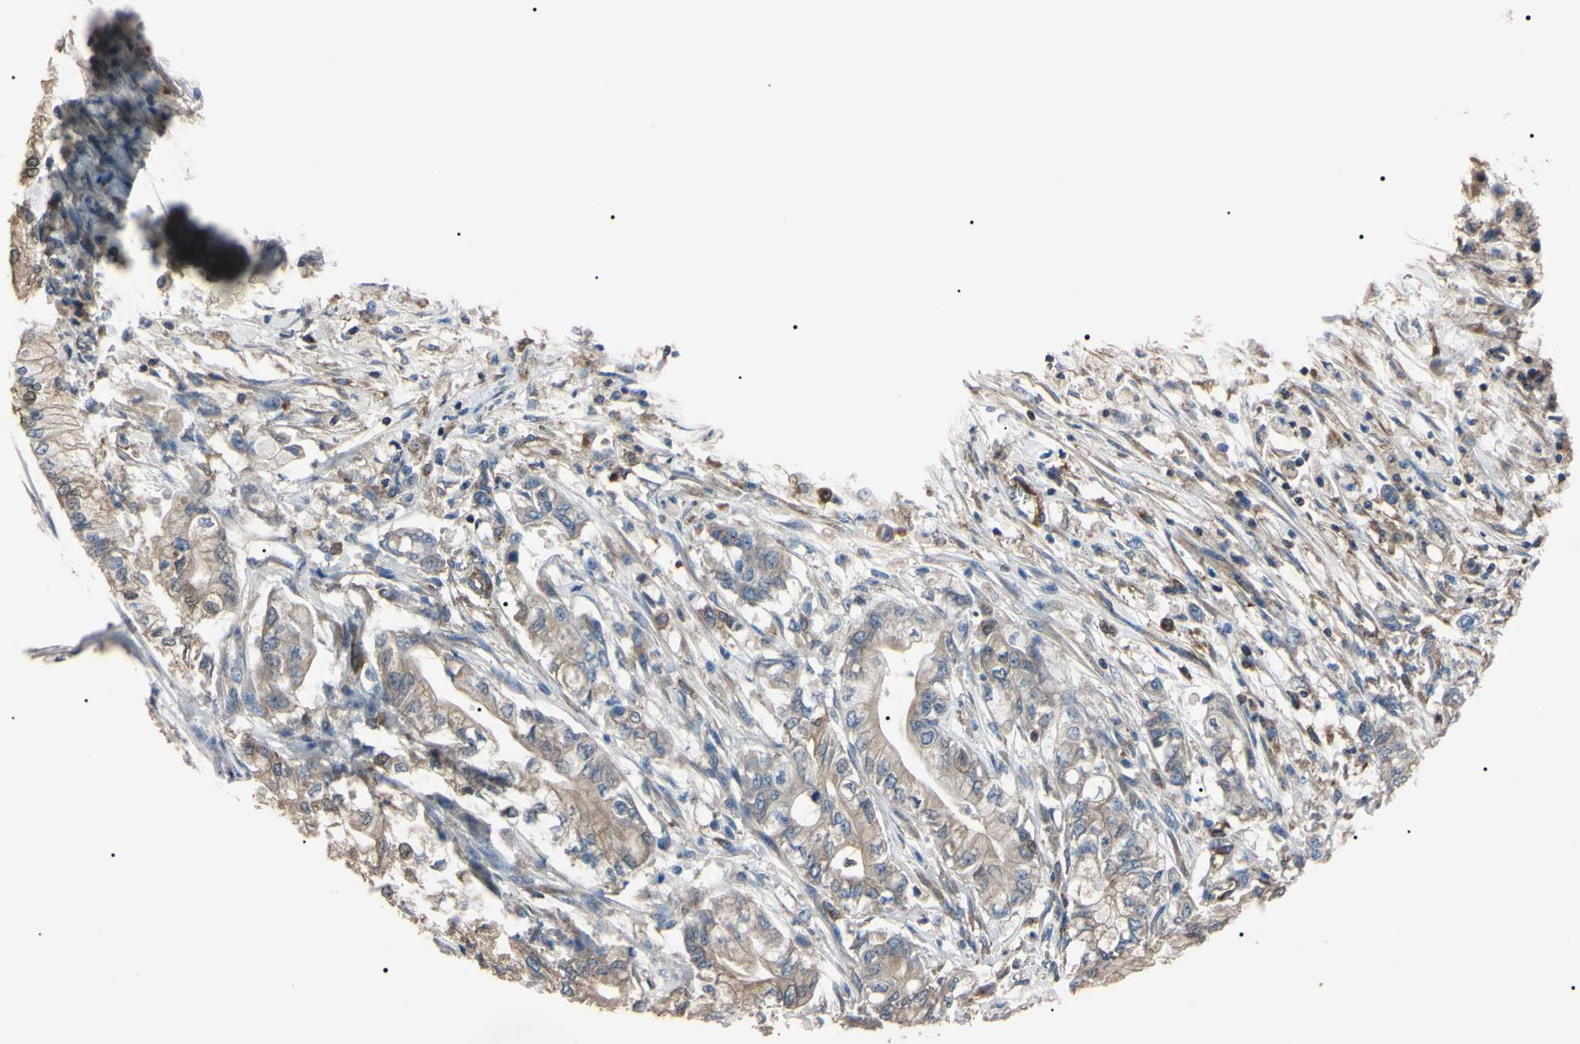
{"staining": {"intensity": "weak", "quantity": ">75%", "location": "cytoplasmic/membranous"}, "tissue": "pancreatic cancer", "cell_type": "Tumor cells", "image_type": "cancer", "snomed": [{"axis": "morphology", "description": "Adenocarcinoma, NOS"}, {"axis": "topography", "description": "Pancreas"}], "caption": "Immunohistochemical staining of pancreatic adenocarcinoma shows weak cytoplasmic/membranous protein expression in about >75% of tumor cells.", "gene": "PRKACA", "patient": {"sex": "male", "age": 70}}